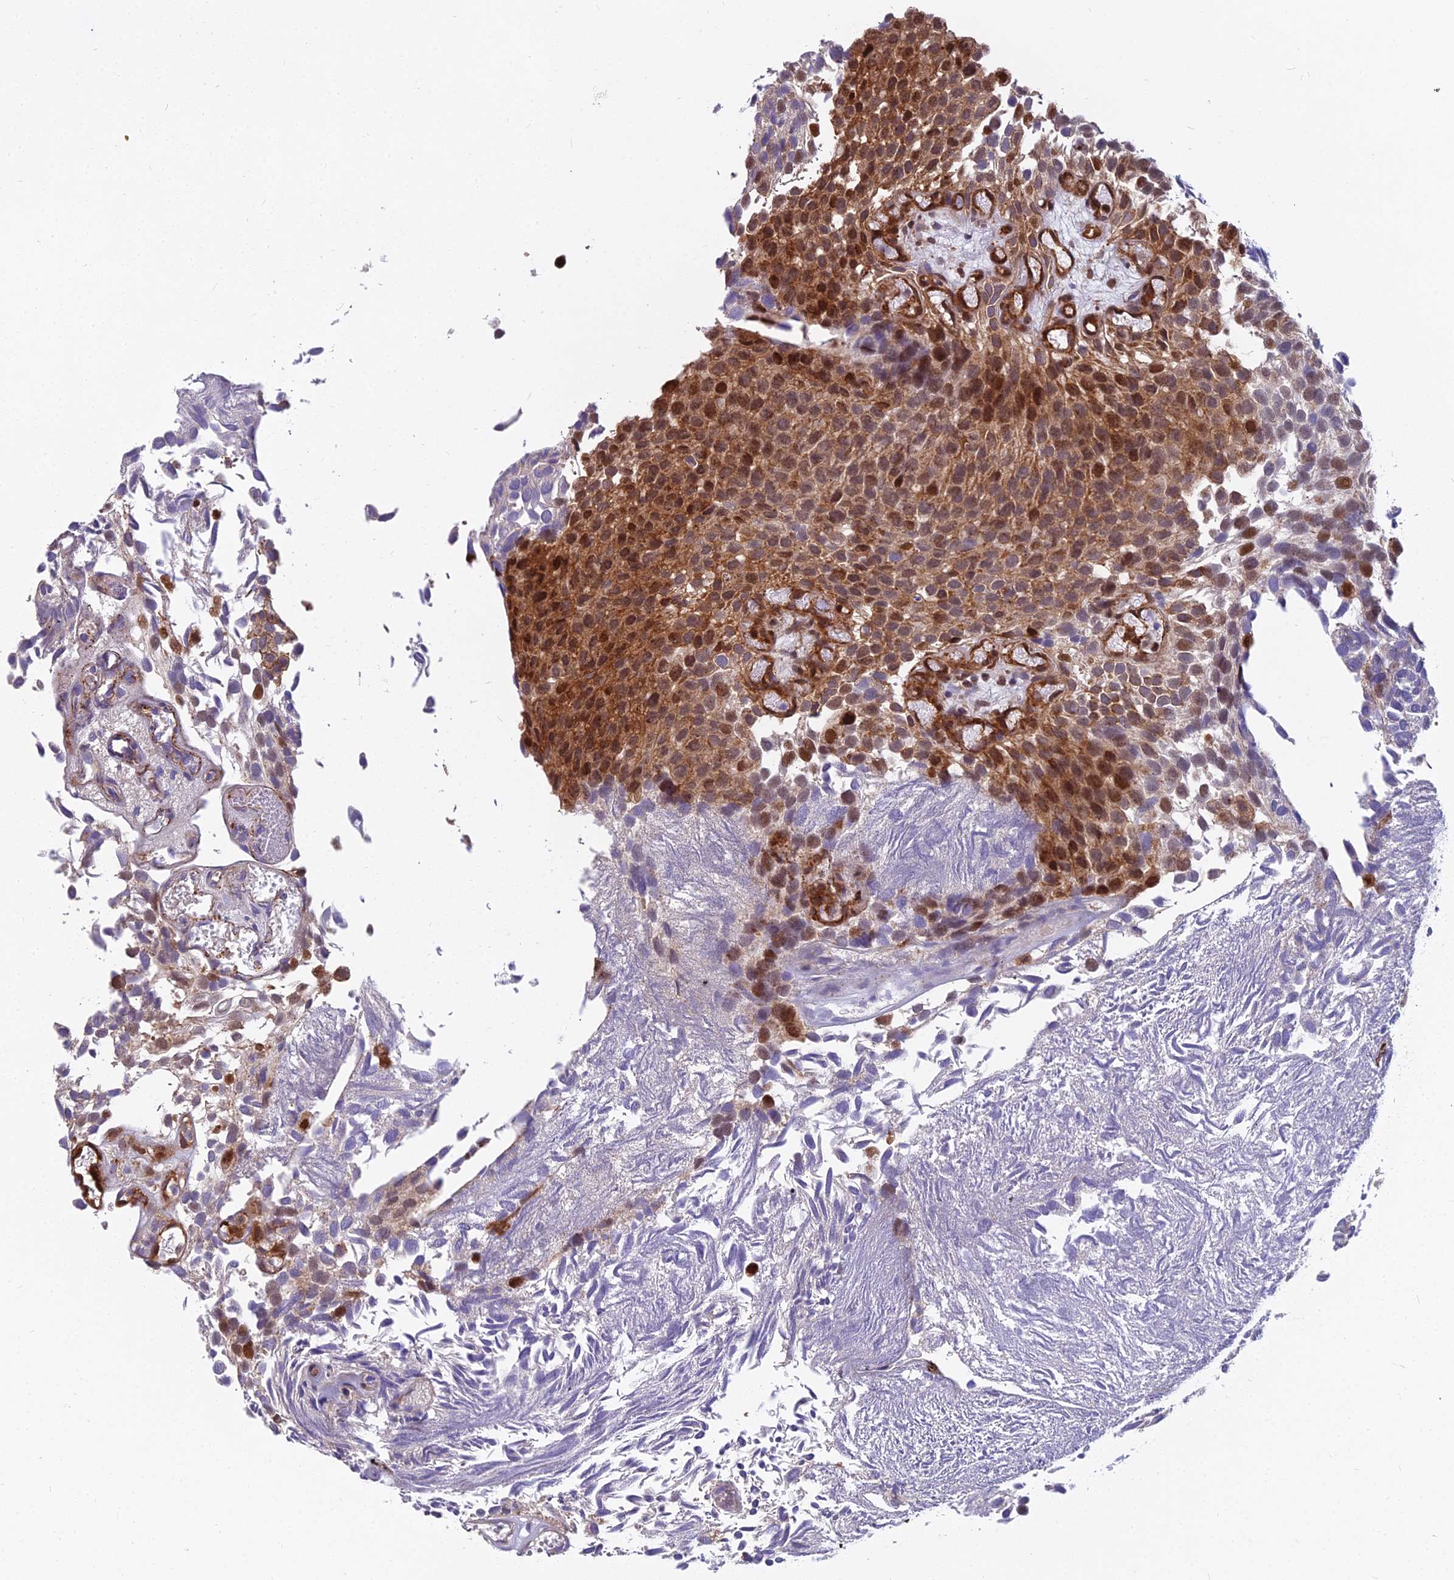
{"staining": {"intensity": "moderate", "quantity": ">75%", "location": "cytoplasmic/membranous,nuclear"}, "tissue": "urothelial cancer", "cell_type": "Tumor cells", "image_type": "cancer", "snomed": [{"axis": "morphology", "description": "Urothelial carcinoma, Low grade"}, {"axis": "topography", "description": "Urinary bladder"}], "caption": "Immunohistochemistry (DAB (3,3'-diaminobenzidine)) staining of human urothelial carcinoma (low-grade) demonstrates moderate cytoplasmic/membranous and nuclear protein expression in about >75% of tumor cells.", "gene": "GLYATL3", "patient": {"sex": "male", "age": 89}}